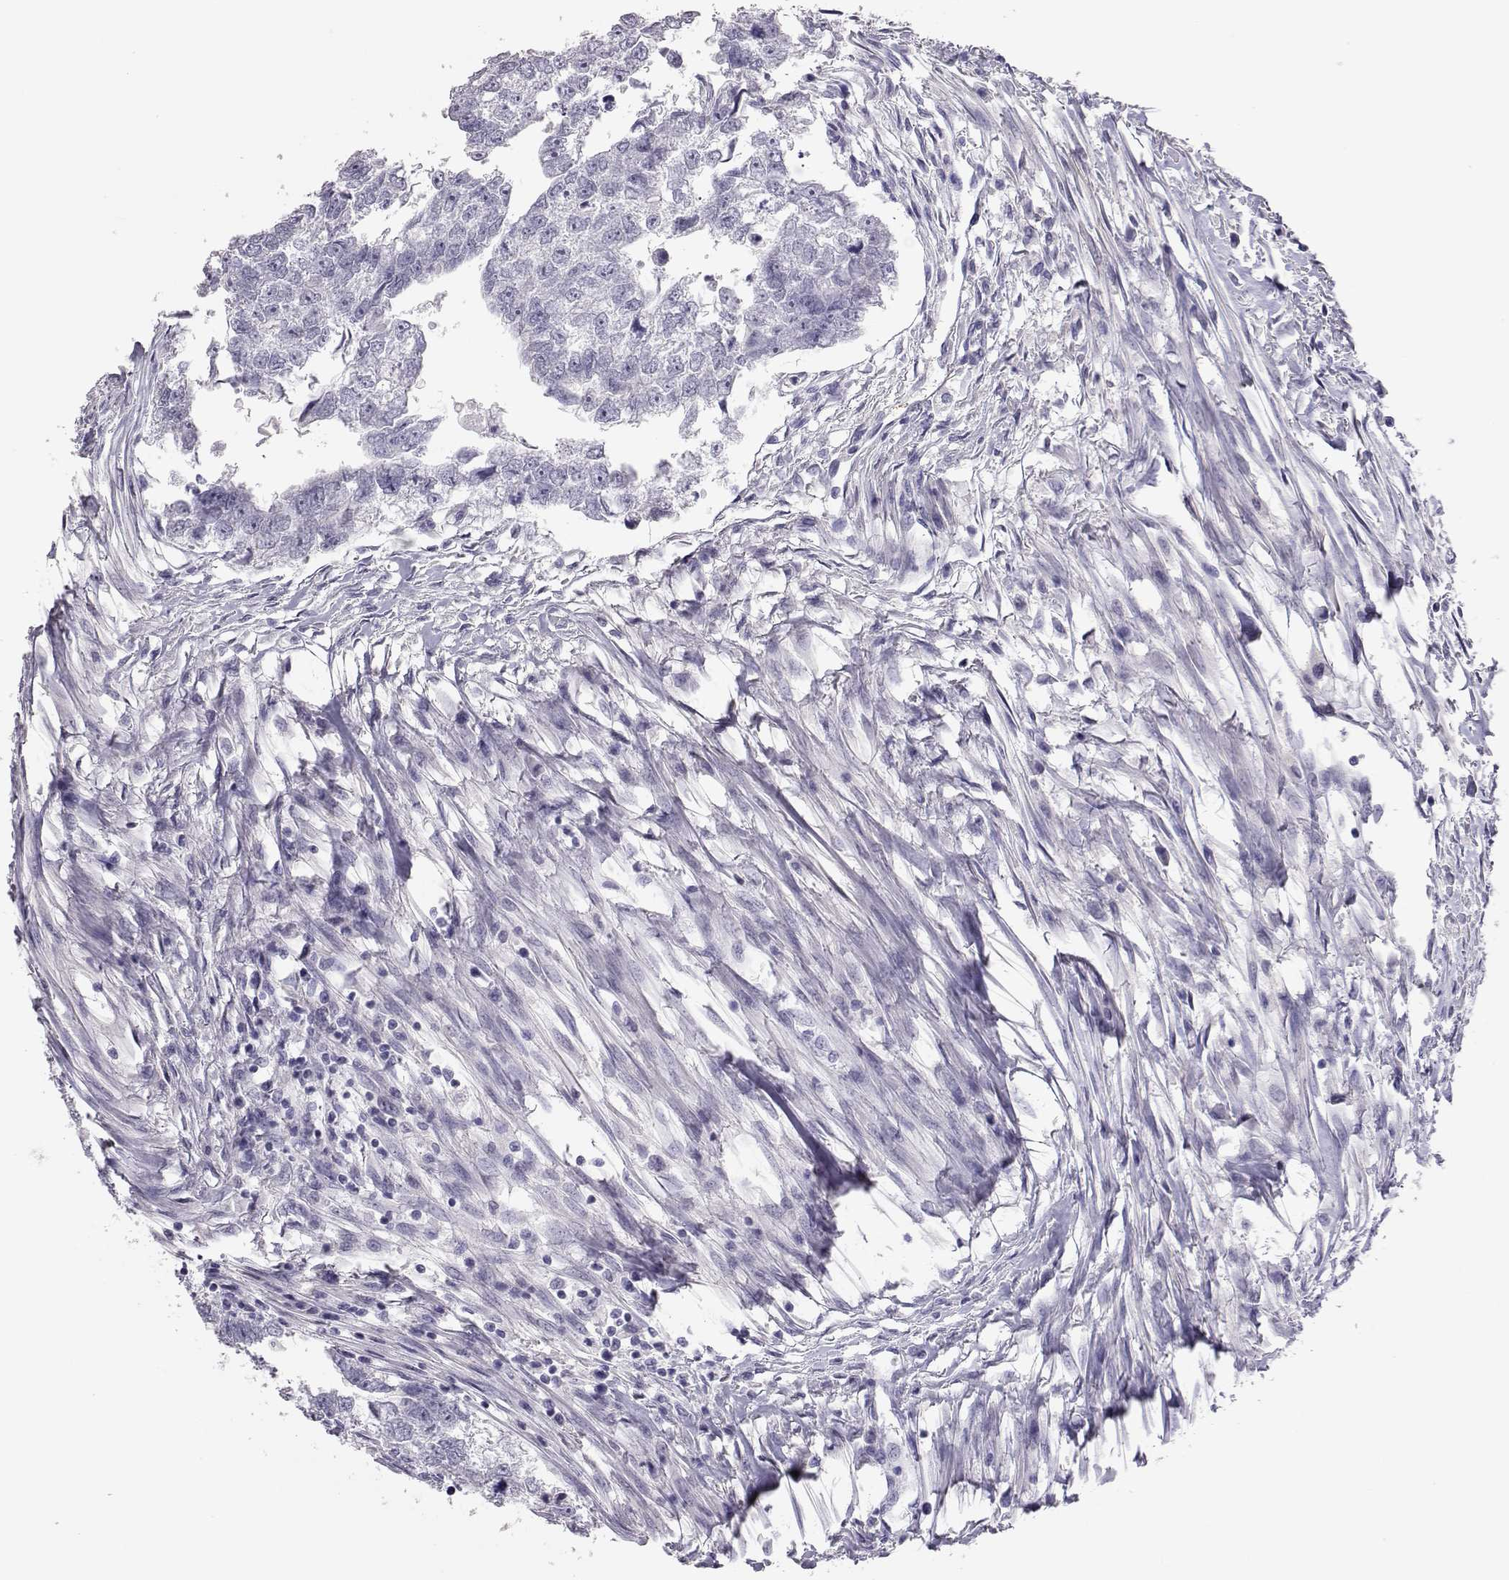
{"staining": {"intensity": "negative", "quantity": "none", "location": "none"}, "tissue": "testis cancer", "cell_type": "Tumor cells", "image_type": "cancer", "snomed": [{"axis": "morphology", "description": "Carcinoma, Embryonal, NOS"}, {"axis": "morphology", "description": "Teratoma, malignant, NOS"}, {"axis": "topography", "description": "Testis"}], "caption": "Tumor cells are negative for brown protein staining in embryonal carcinoma (testis).", "gene": "PMCH", "patient": {"sex": "male", "age": 44}}